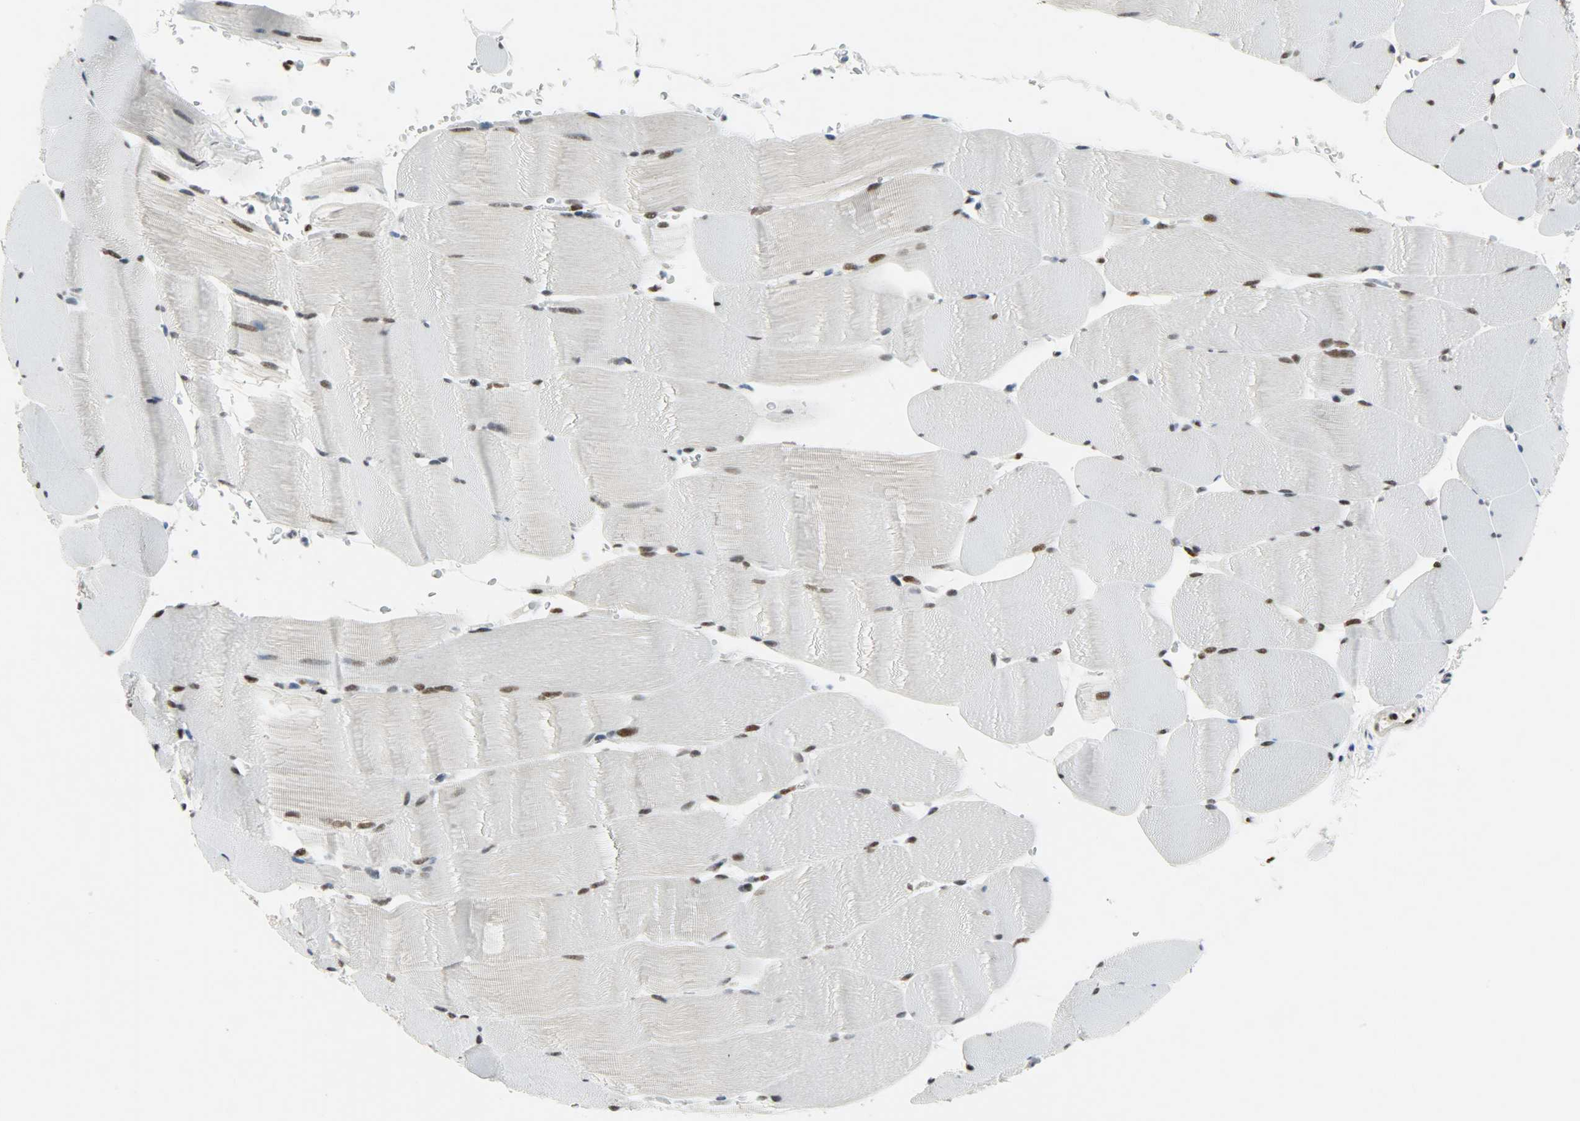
{"staining": {"intensity": "moderate", "quantity": ">75%", "location": "nuclear"}, "tissue": "skeletal muscle", "cell_type": "Myocytes", "image_type": "normal", "snomed": [{"axis": "morphology", "description": "Normal tissue, NOS"}, {"axis": "topography", "description": "Skeletal muscle"}], "caption": "Immunohistochemical staining of unremarkable human skeletal muscle shows medium levels of moderate nuclear positivity in approximately >75% of myocytes. The protein is shown in brown color, while the nuclei are stained blue.", "gene": "SSB", "patient": {"sex": "male", "age": 62}}